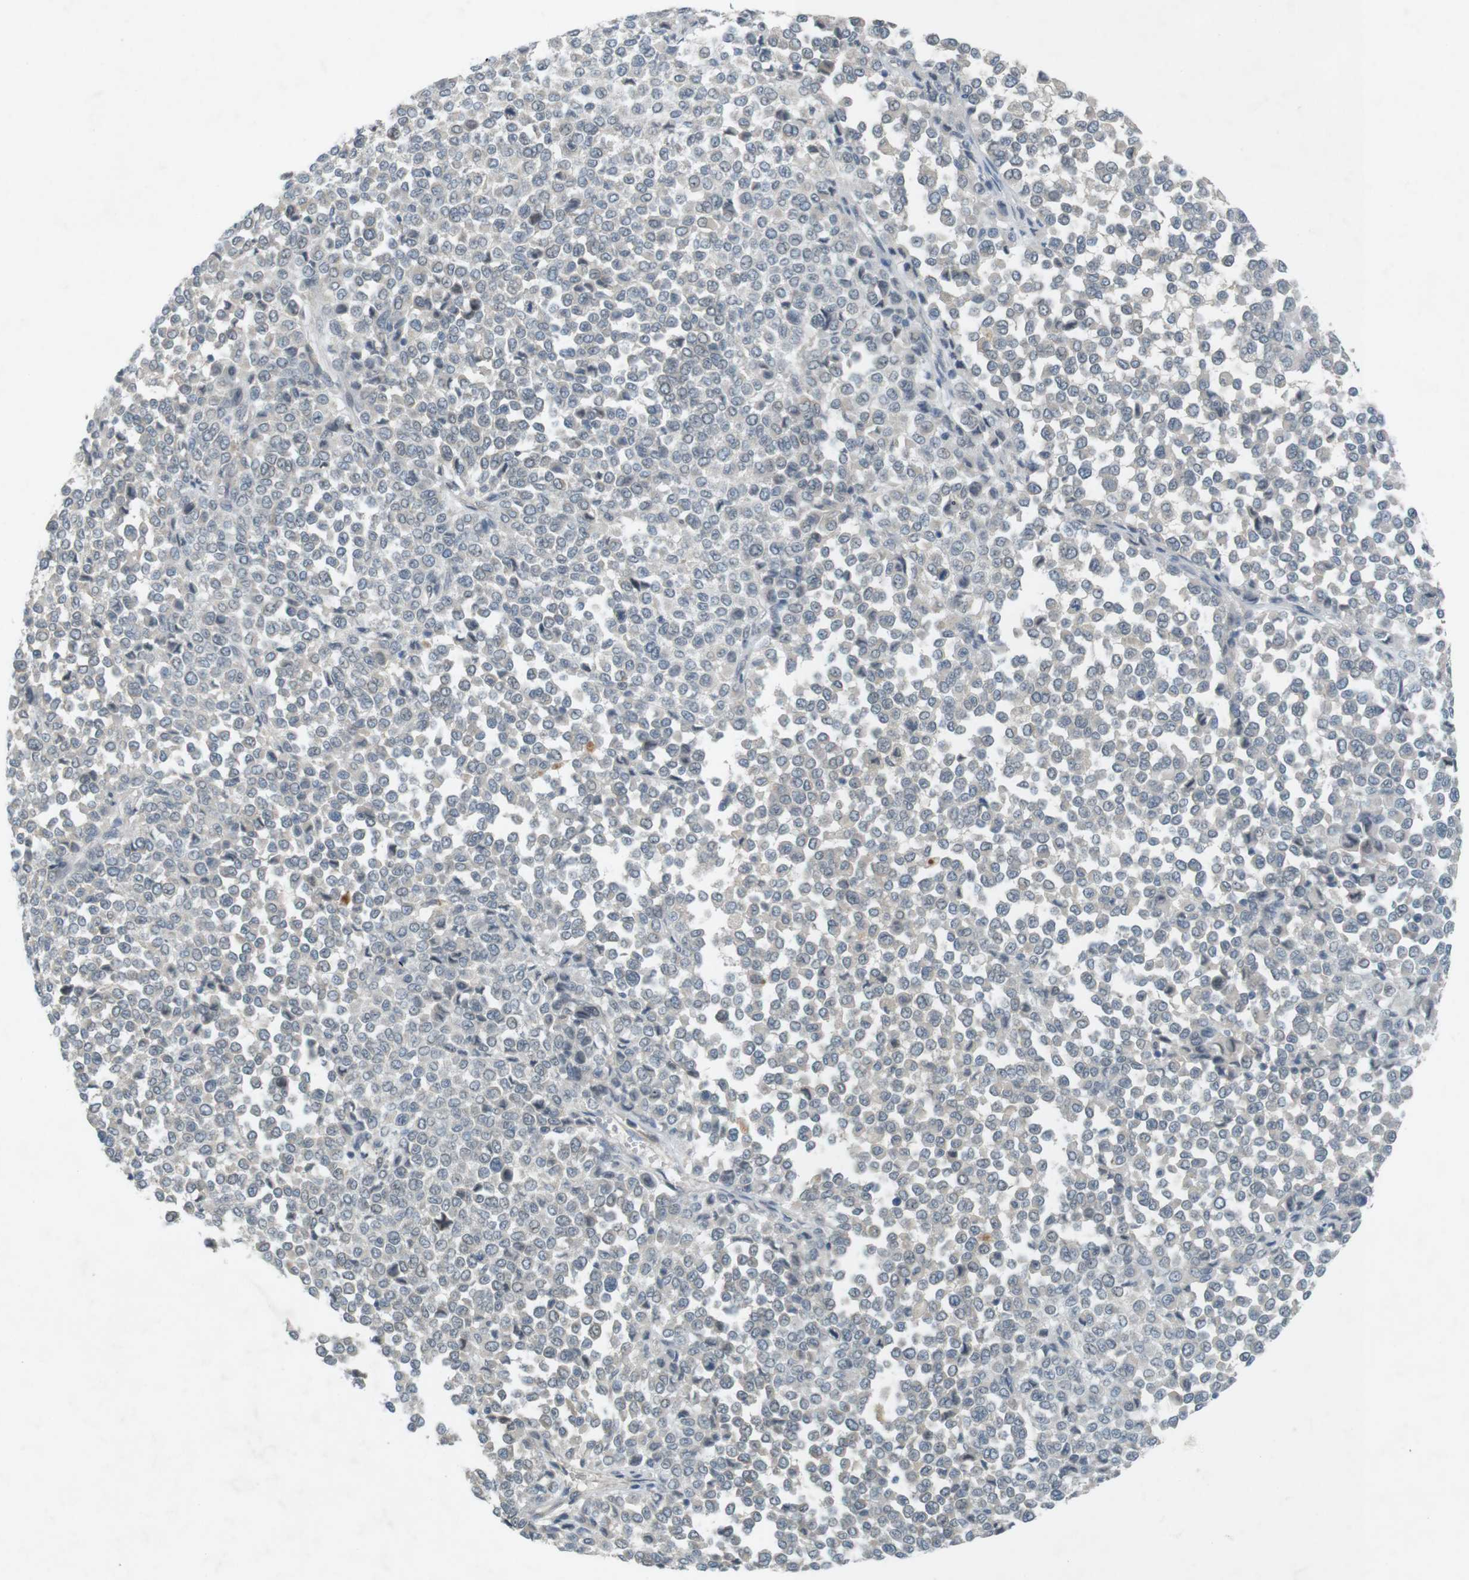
{"staining": {"intensity": "negative", "quantity": "none", "location": "none"}, "tissue": "melanoma", "cell_type": "Tumor cells", "image_type": "cancer", "snomed": [{"axis": "morphology", "description": "Malignant melanoma, Metastatic site"}, {"axis": "topography", "description": "Pancreas"}], "caption": "The image exhibits no significant positivity in tumor cells of malignant melanoma (metastatic site).", "gene": "RTN3", "patient": {"sex": "female", "age": 30}}